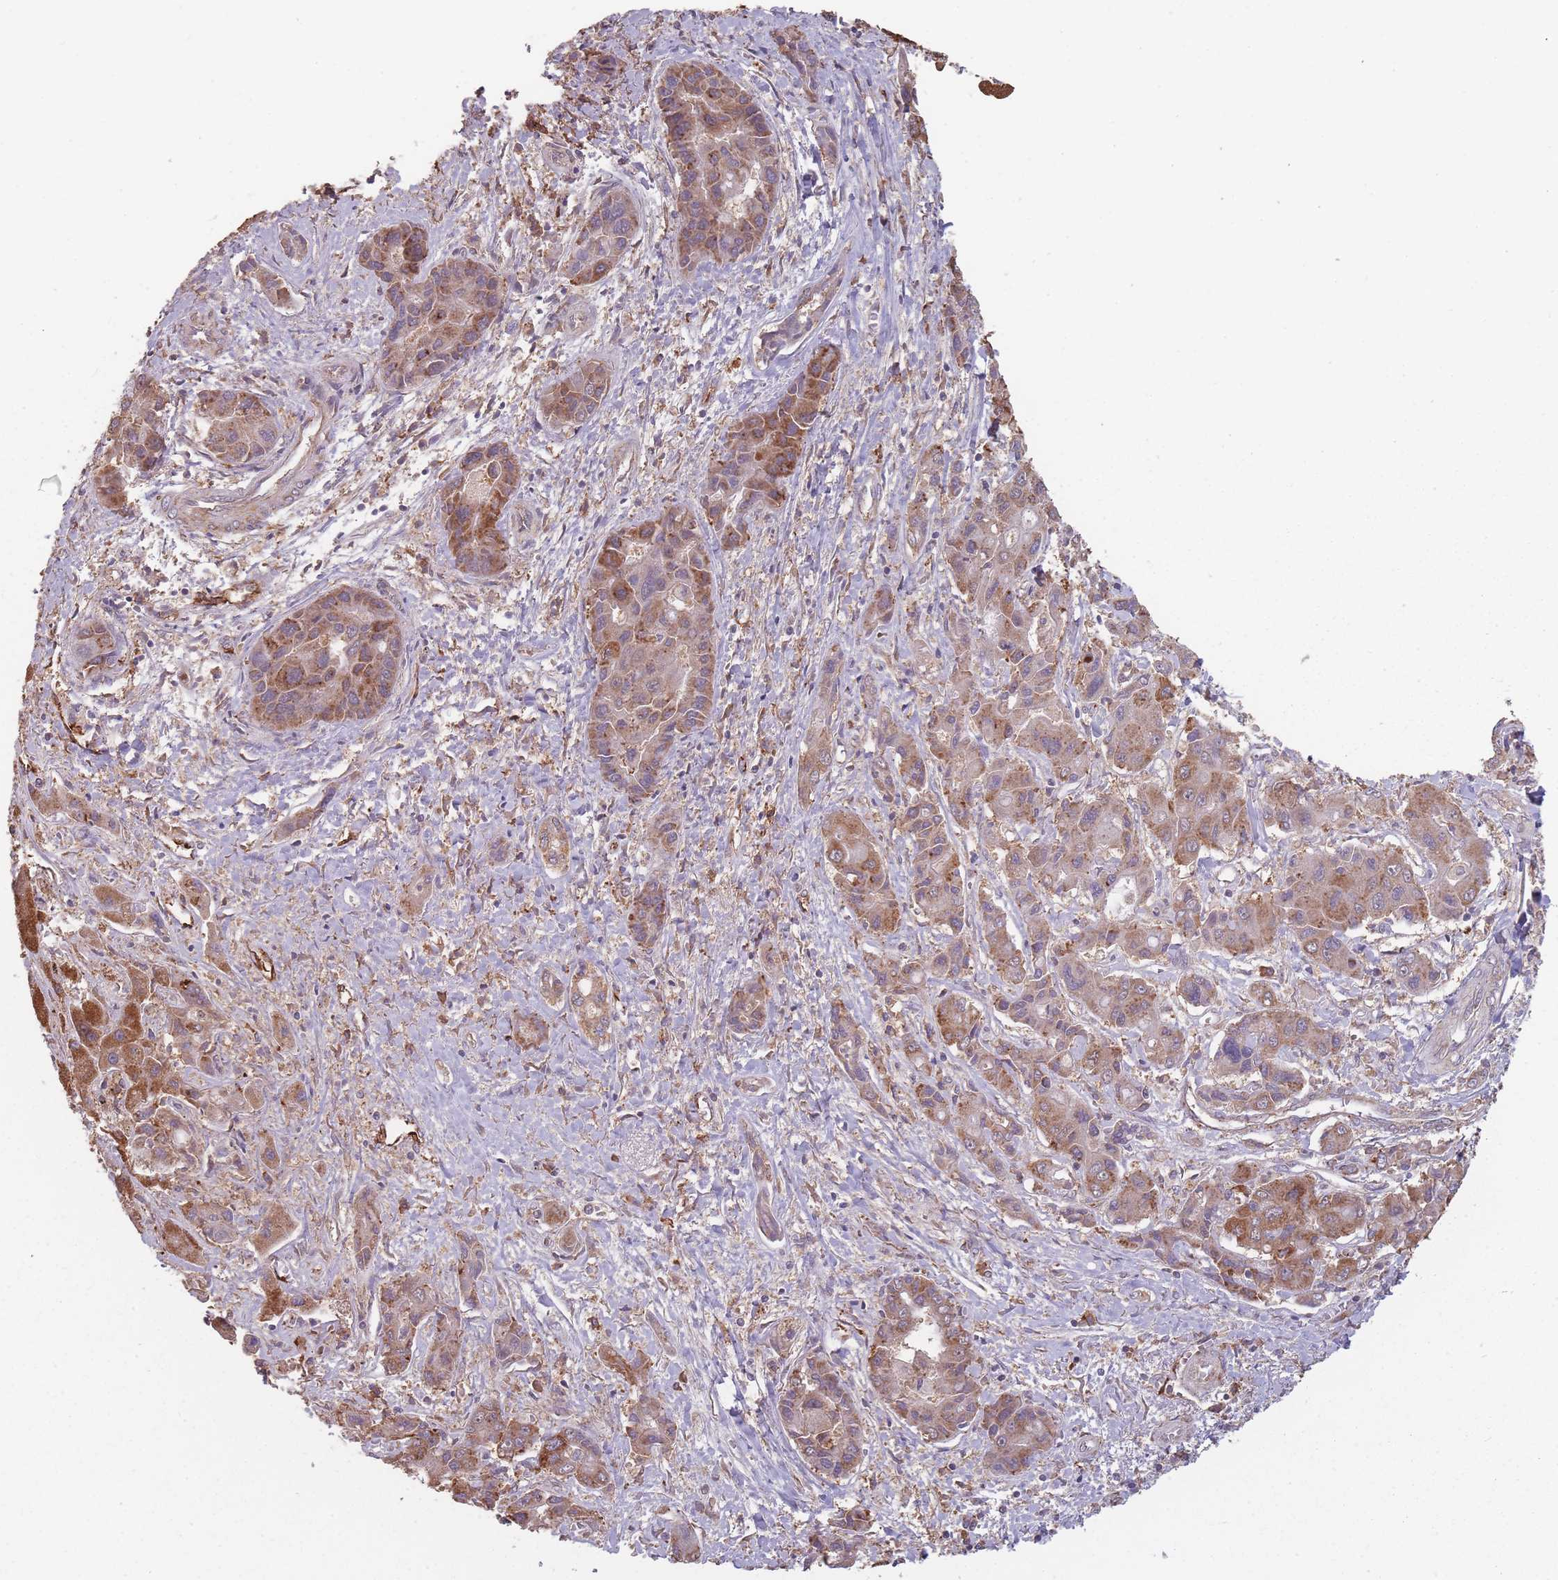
{"staining": {"intensity": "moderate", "quantity": ">75%", "location": "cytoplasmic/membranous"}, "tissue": "liver cancer", "cell_type": "Tumor cells", "image_type": "cancer", "snomed": [{"axis": "morphology", "description": "Cholangiocarcinoma"}, {"axis": "topography", "description": "Liver"}], "caption": "The micrograph displays immunohistochemical staining of cholangiocarcinoma (liver). There is moderate cytoplasmic/membranous positivity is appreciated in about >75% of tumor cells.", "gene": "SANBR", "patient": {"sex": "male", "age": 67}}